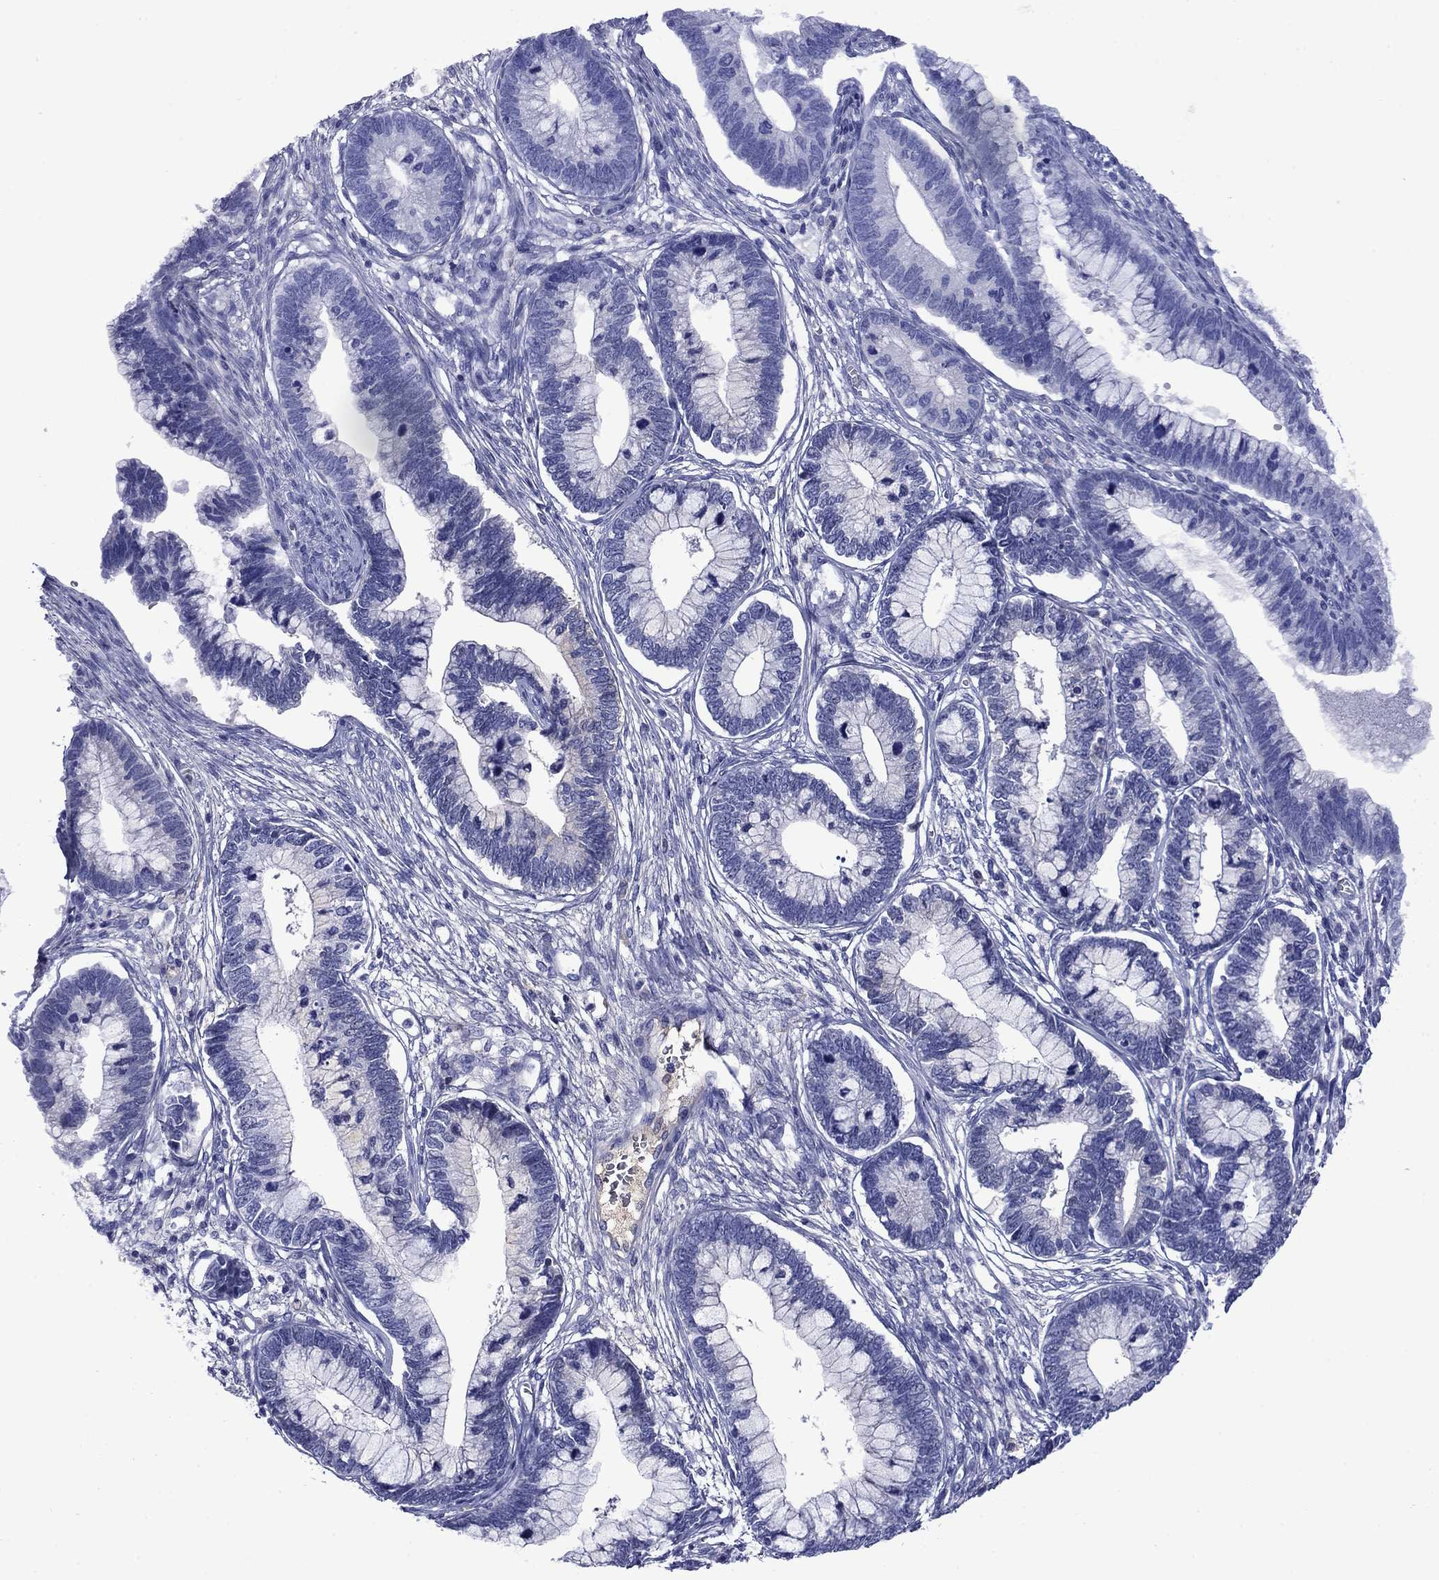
{"staining": {"intensity": "negative", "quantity": "none", "location": "none"}, "tissue": "cervical cancer", "cell_type": "Tumor cells", "image_type": "cancer", "snomed": [{"axis": "morphology", "description": "Adenocarcinoma, NOS"}, {"axis": "topography", "description": "Cervix"}], "caption": "DAB immunohistochemical staining of human adenocarcinoma (cervical) shows no significant staining in tumor cells.", "gene": "APOA2", "patient": {"sex": "female", "age": 44}}